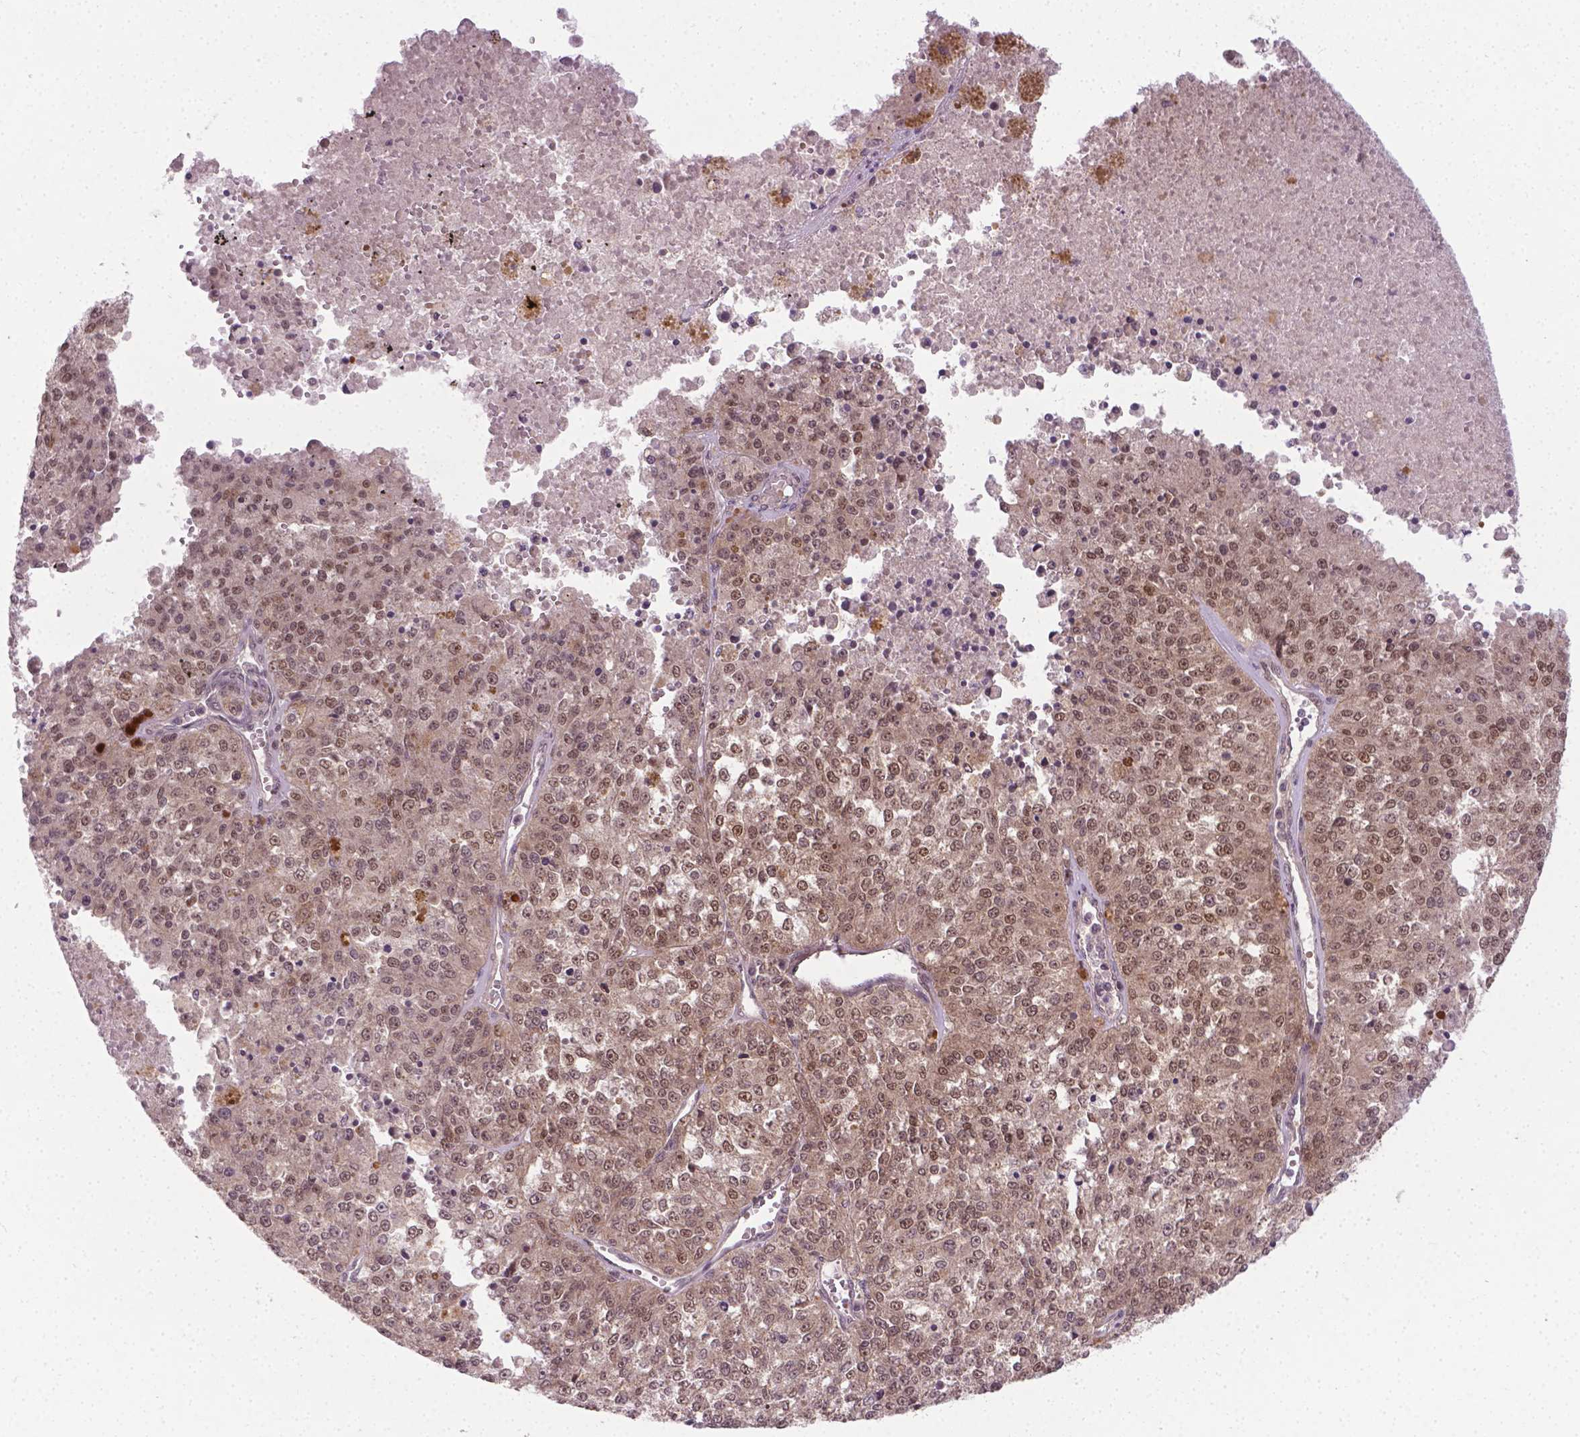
{"staining": {"intensity": "moderate", "quantity": ">75%", "location": "nuclear"}, "tissue": "melanoma", "cell_type": "Tumor cells", "image_type": "cancer", "snomed": [{"axis": "morphology", "description": "Malignant melanoma, Metastatic site"}, {"axis": "topography", "description": "Lymph node"}], "caption": "Protein expression analysis of human malignant melanoma (metastatic site) reveals moderate nuclear staining in about >75% of tumor cells.", "gene": "ANKRD54", "patient": {"sex": "female", "age": 64}}